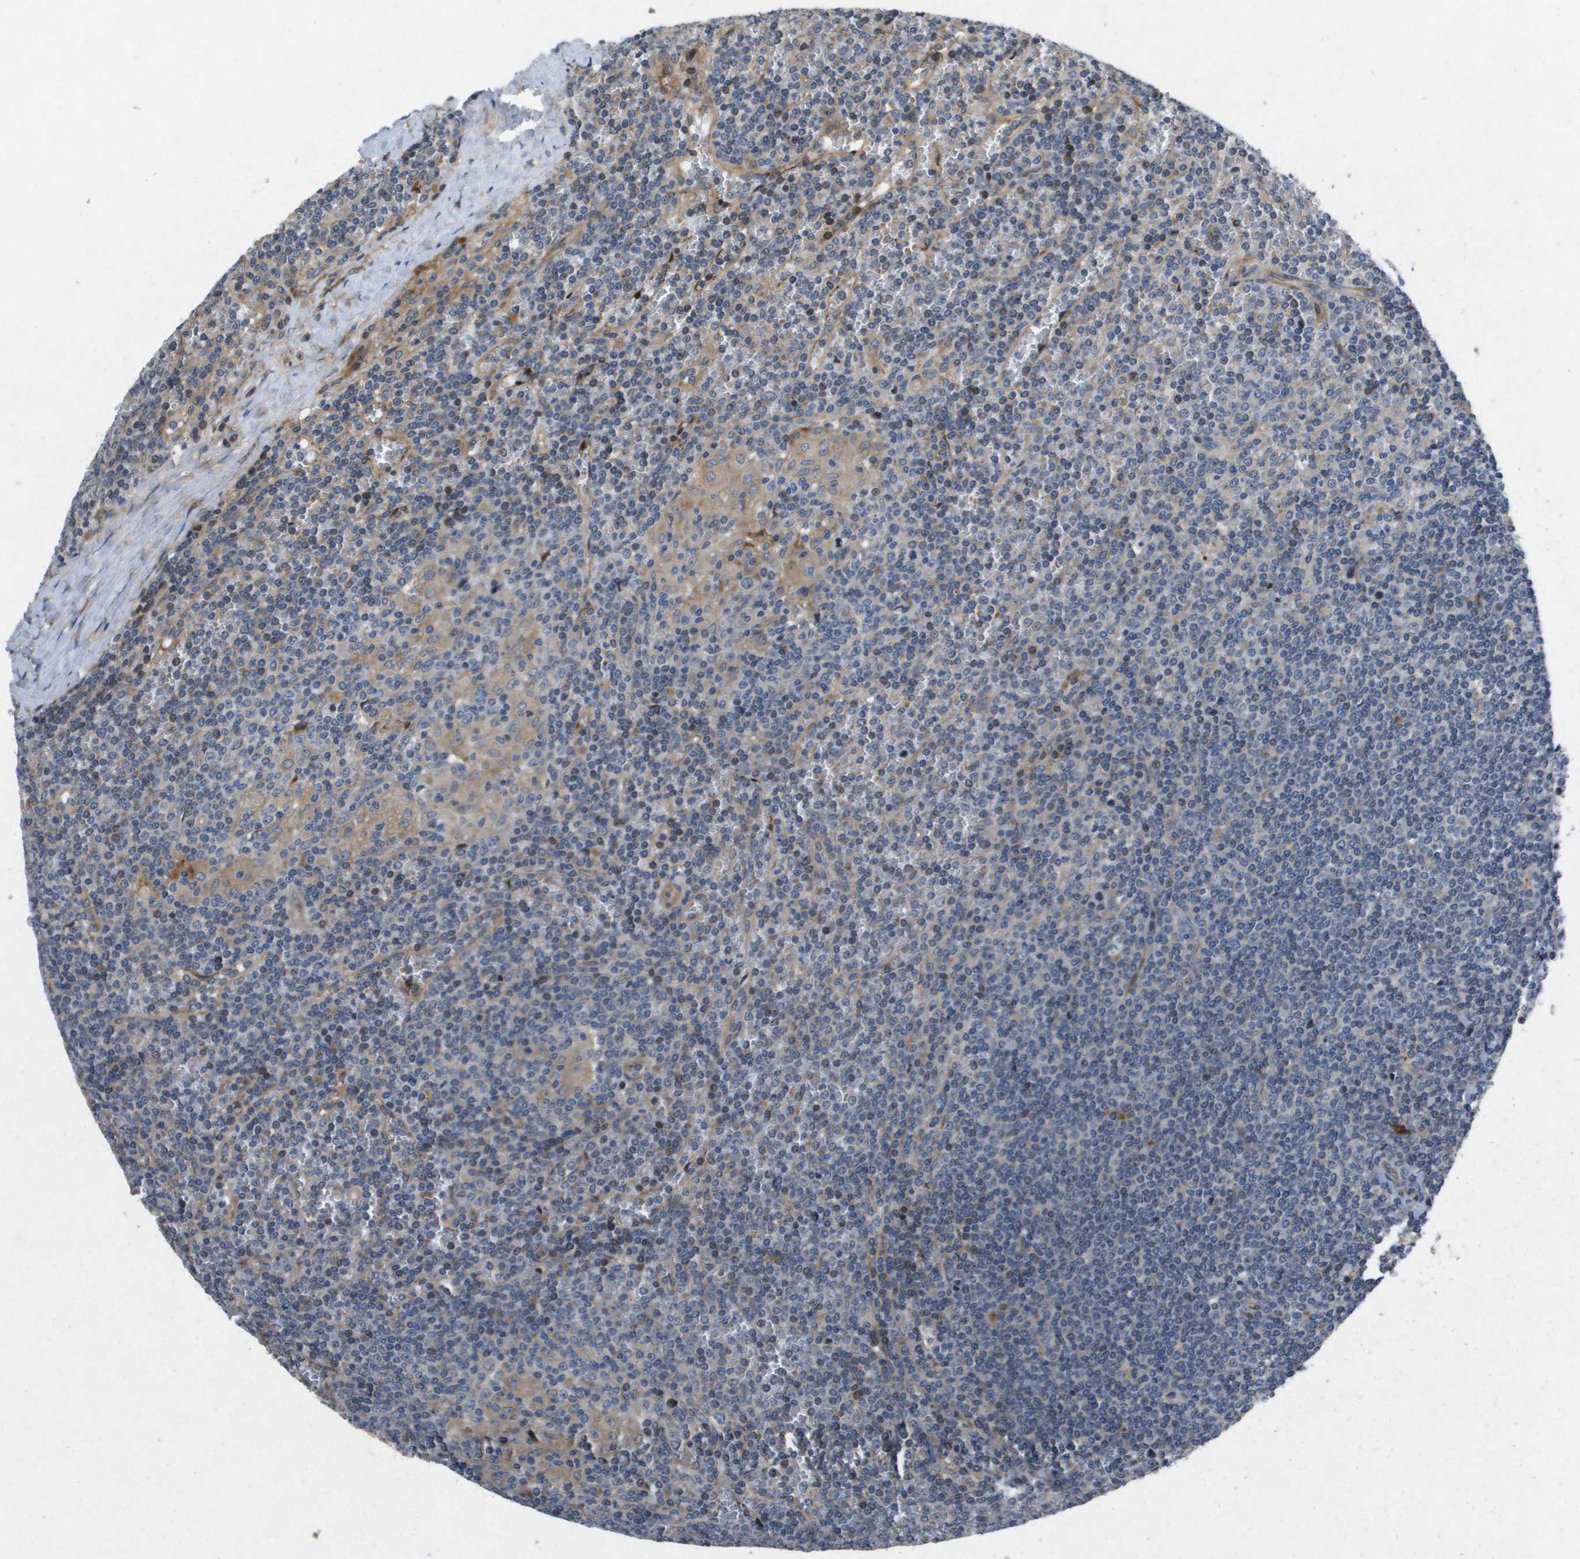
{"staining": {"intensity": "negative", "quantity": "none", "location": "none"}, "tissue": "lymphoma", "cell_type": "Tumor cells", "image_type": "cancer", "snomed": [{"axis": "morphology", "description": "Malignant lymphoma, non-Hodgkin's type, Low grade"}, {"axis": "topography", "description": "Spleen"}], "caption": "Protein analysis of lymphoma demonstrates no significant staining in tumor cells.", "gene": "ENTPD2", "patient": {"sex": "female", "age": 19}}